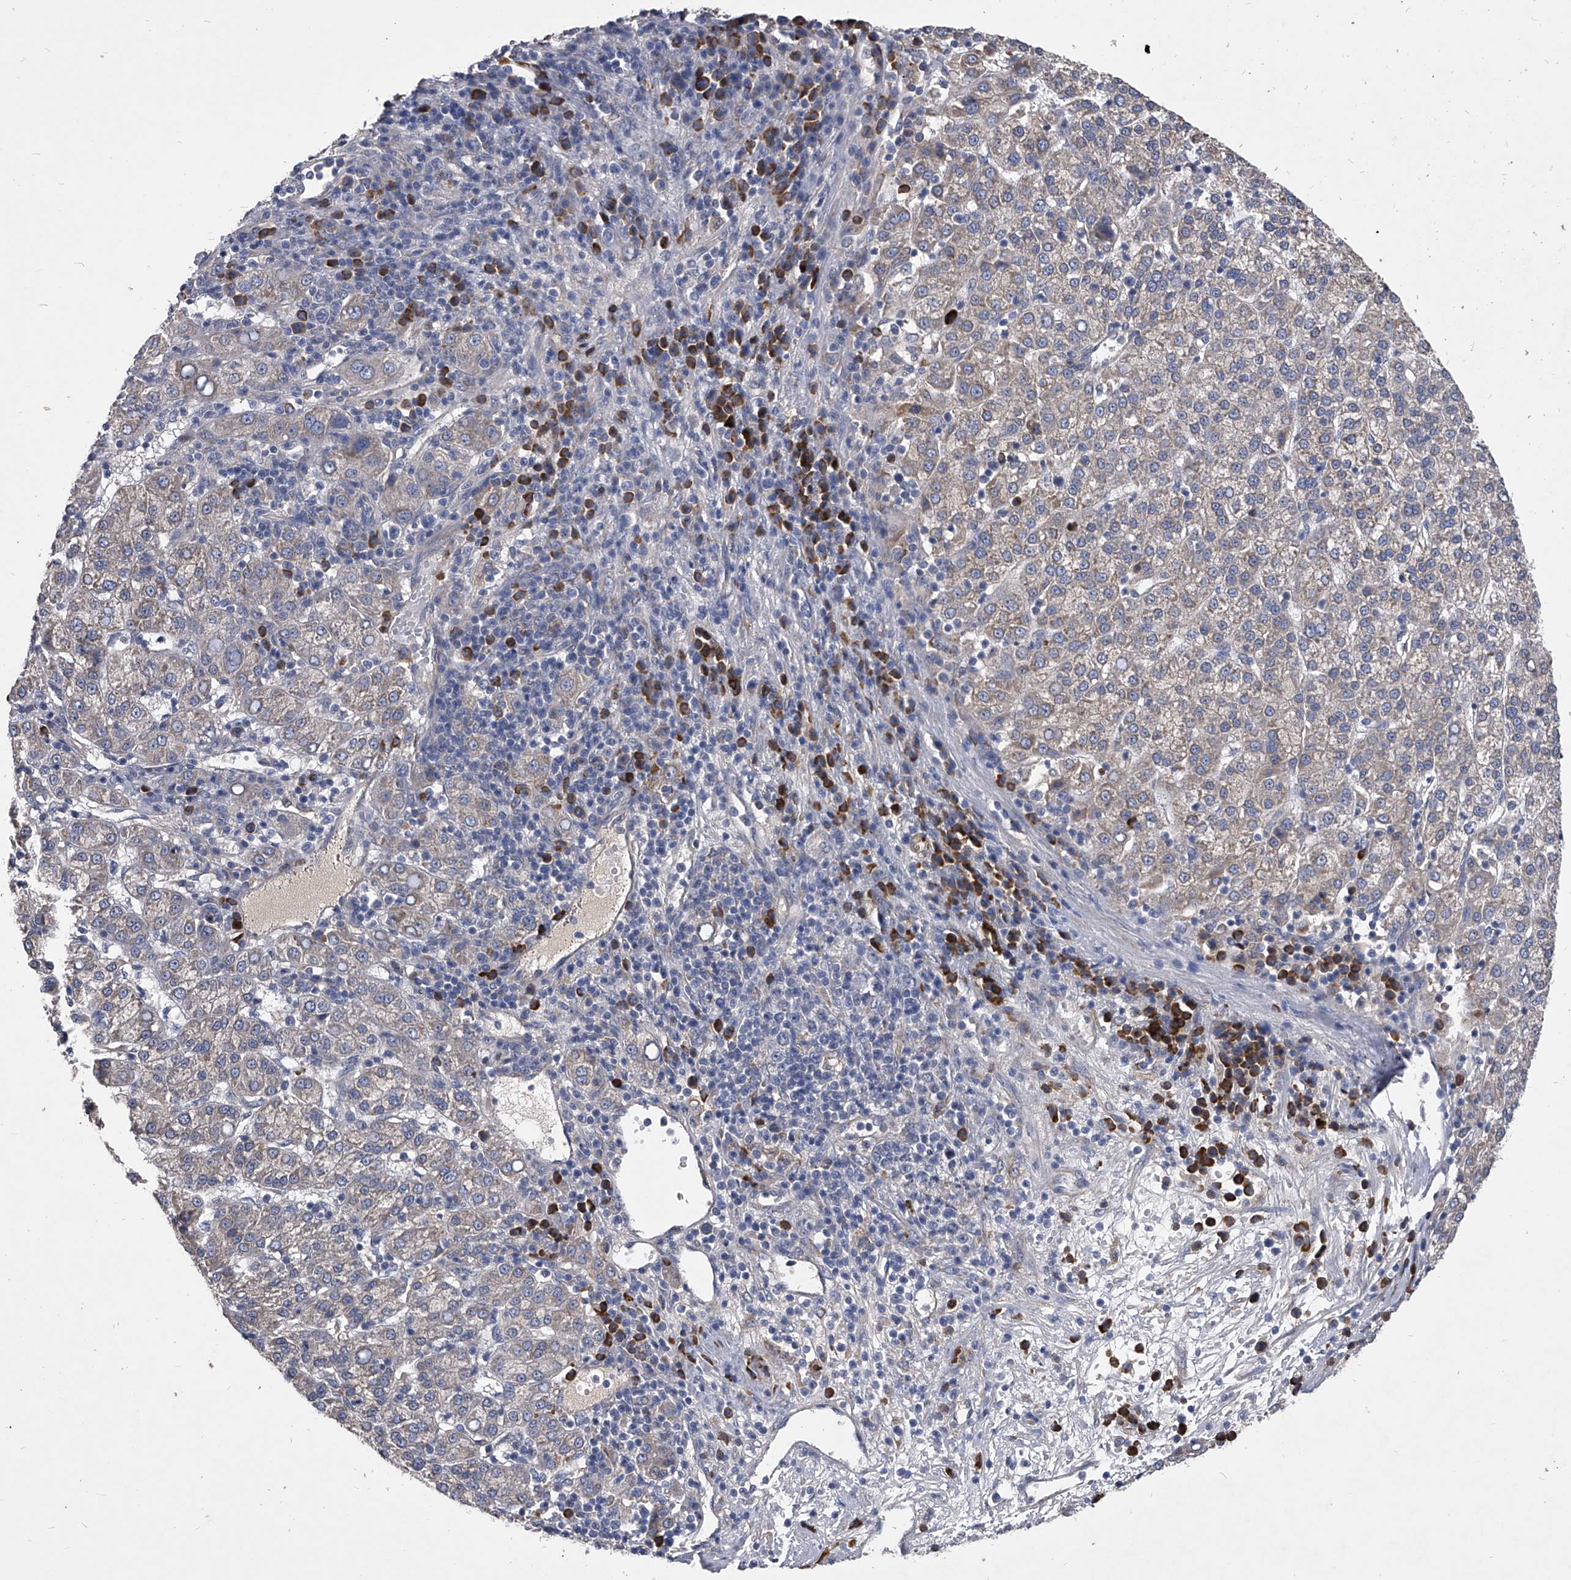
{"staining": {"intensity": "negative", "quantity": "none", "location": "none"}, "tissue": "liver cancer", "cell_type": "Tumor cells", "image_type": "cancer", "snomed": [{"axis": "morphology", "description": "Carcinoma, Hepatocellular, NOS"}, {"axis": "topography", "description": "Liver"}], "caption": "Protein analysis of liver cancer (hepatocellular carcinoma) displays no significant expression in tumor cells. (DAB (3,3'-diaminobenzidine) immunohistochemistry (IHC), high magnification).", "gene": "CCR4", "patient": {"sex": "female", "age": 58}}